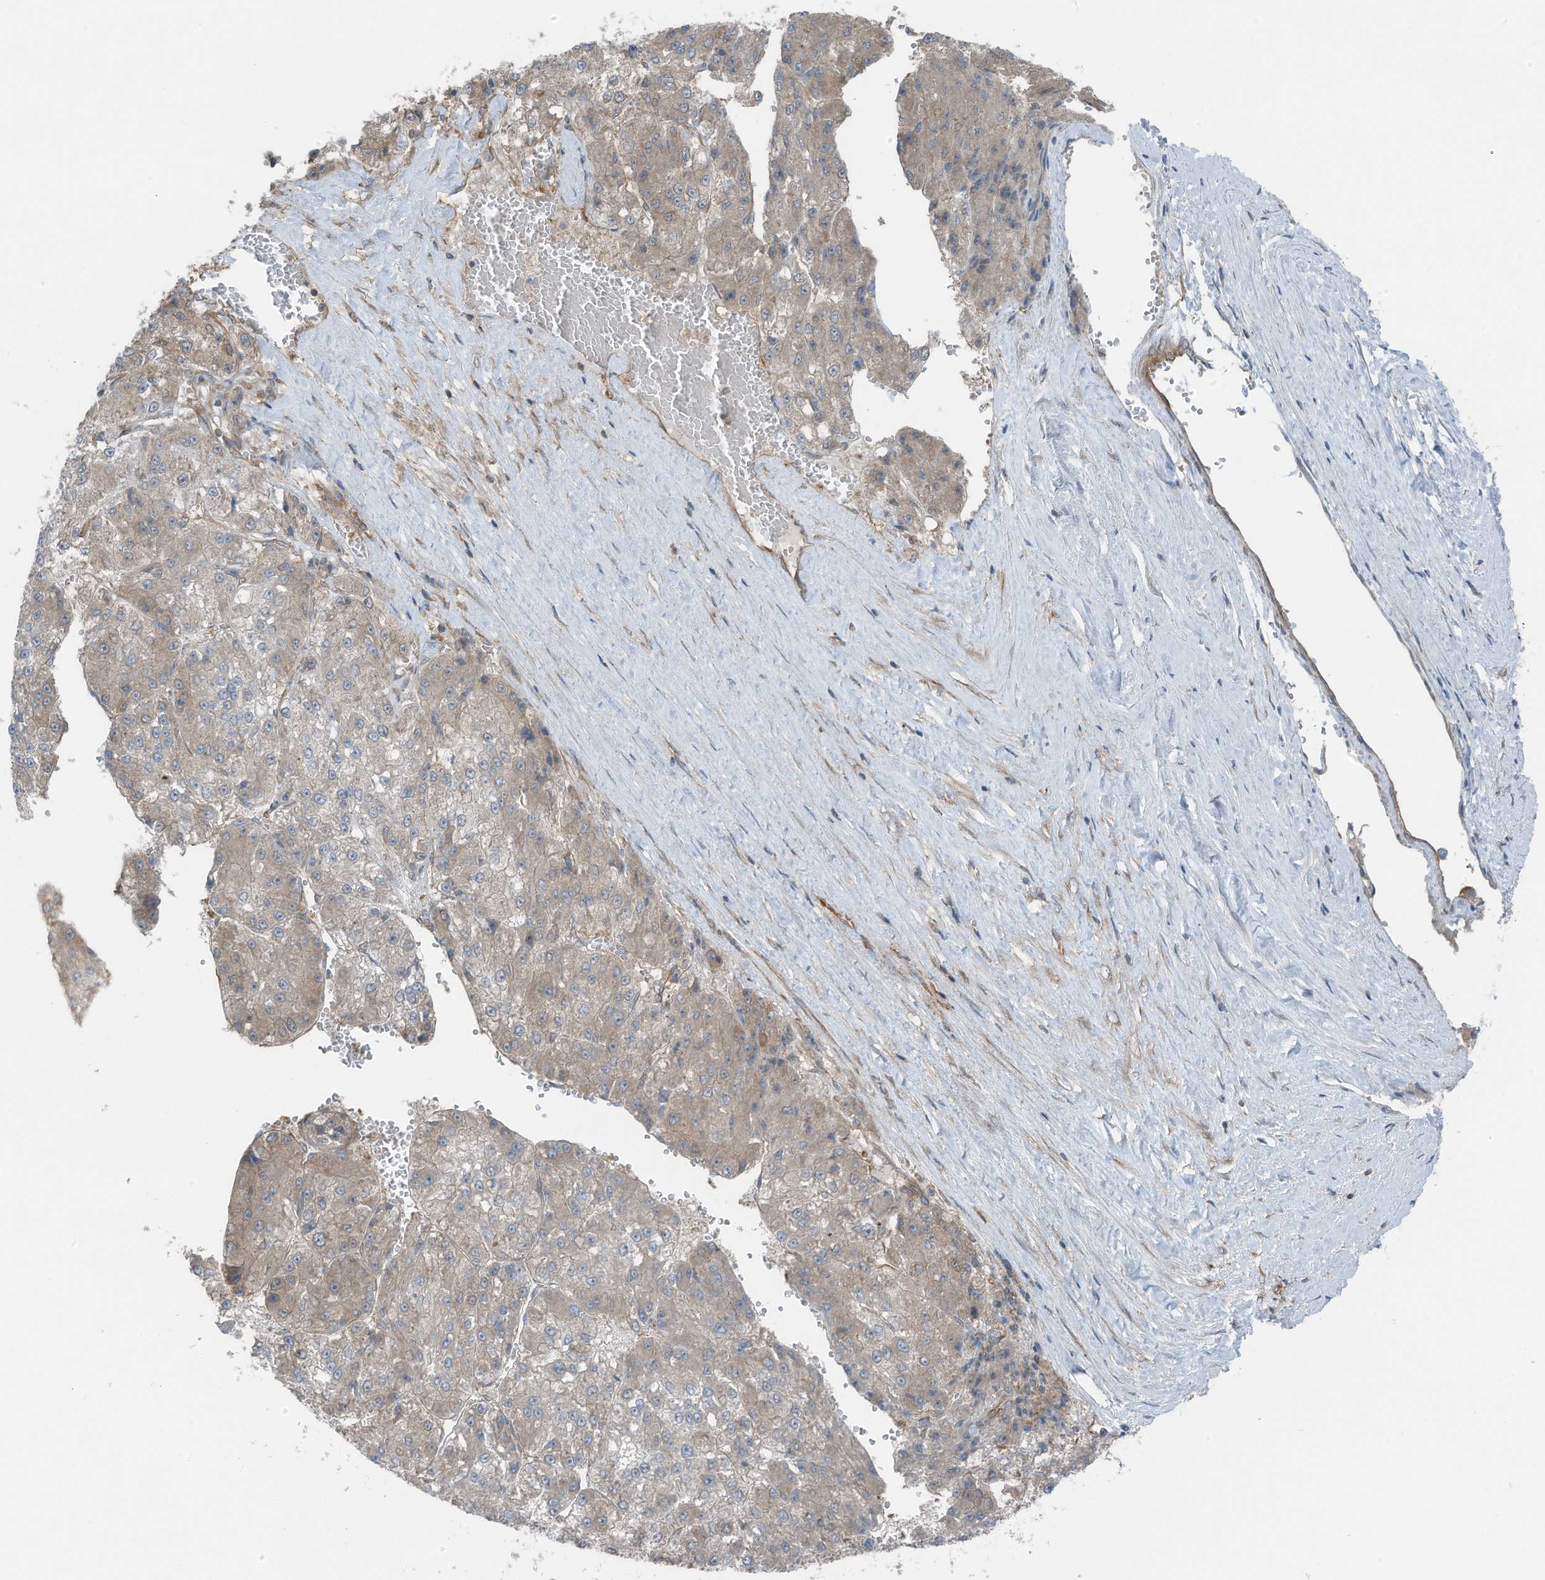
{"staining": {"intensity": "weak", "quantity": "25%-75%", "location": "cytoplasmic/membranous"}, "tissue": "liver cancer", "cell_type": "Tumor cells", "image_type": "cancer", "snomed": [{"axis": "morphology", "description": "Carcinoma, Hepatocellular, NOS"}, {"axis": "topography", "description": "Liver"}], "caption": "This histopathology image demonstrates liver cancer stained with IHC to label a protein in brown. The cytoplasmic/membranous of tumor cells show weak positivity for the protein. Nuclei are counter-stained blue.", "gene": "TXNDC9", "patient": {"sex": "female", "age": 73}}